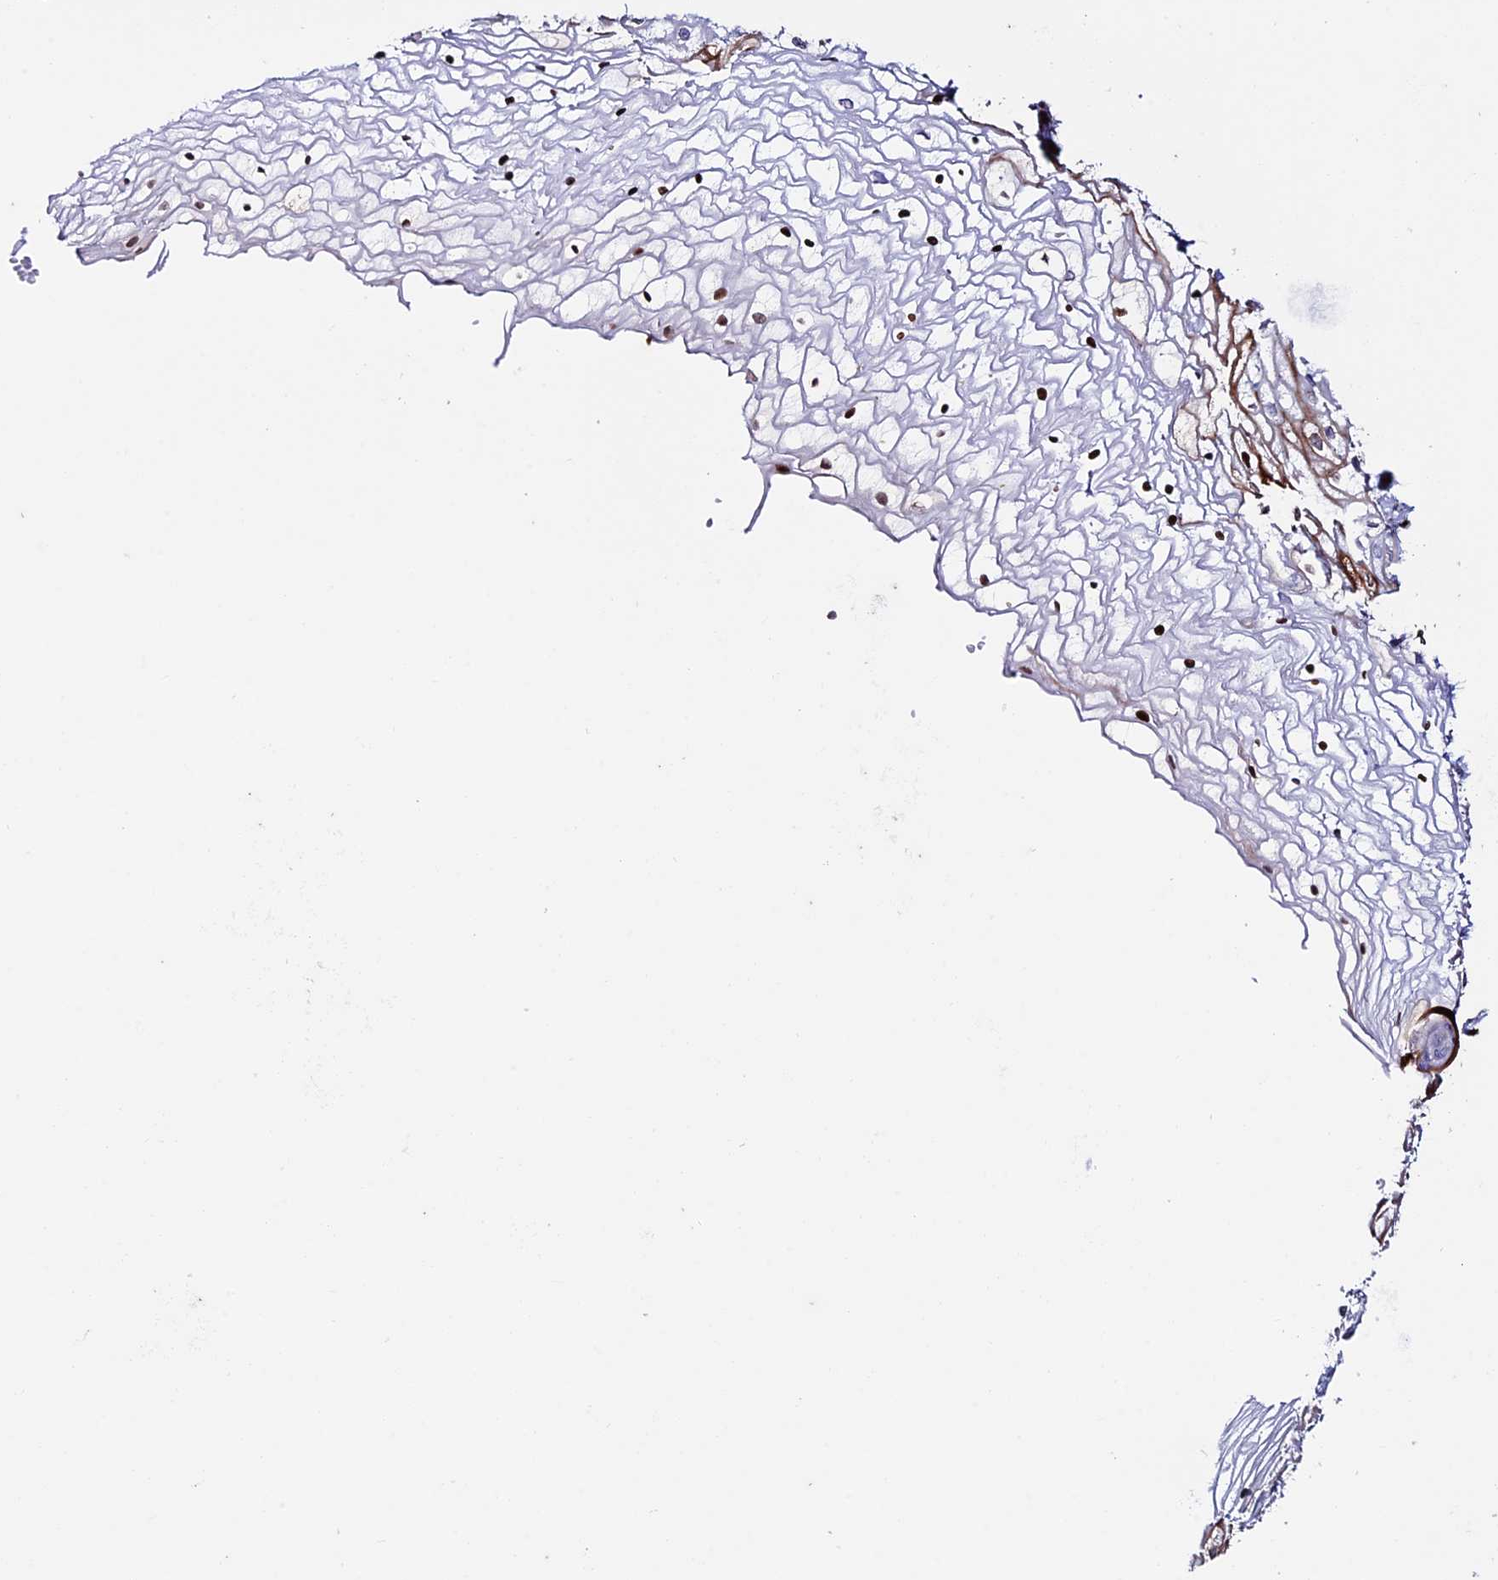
{"staining": {"intensity": "strong", "quantity": "<25%", "location": "cytoplasmic/membranous,nuclear"}, "tissue": "vagina", "cell_type": "Squamous epithelial cells", "image_type": "normal", "snomed": [{"axis": "morphology", "description": "Normal tissue, NOS"}, {"axis": "topography", "description": "Vagina"}], "caption": "Strong cytoplasmic/membranous,nuclear expression is identified in approximately <25% of squamous epithelial cells in unremarkable vagina.", "gene": "BTBD3", "patient": {"sex": "female", "age": 34}}